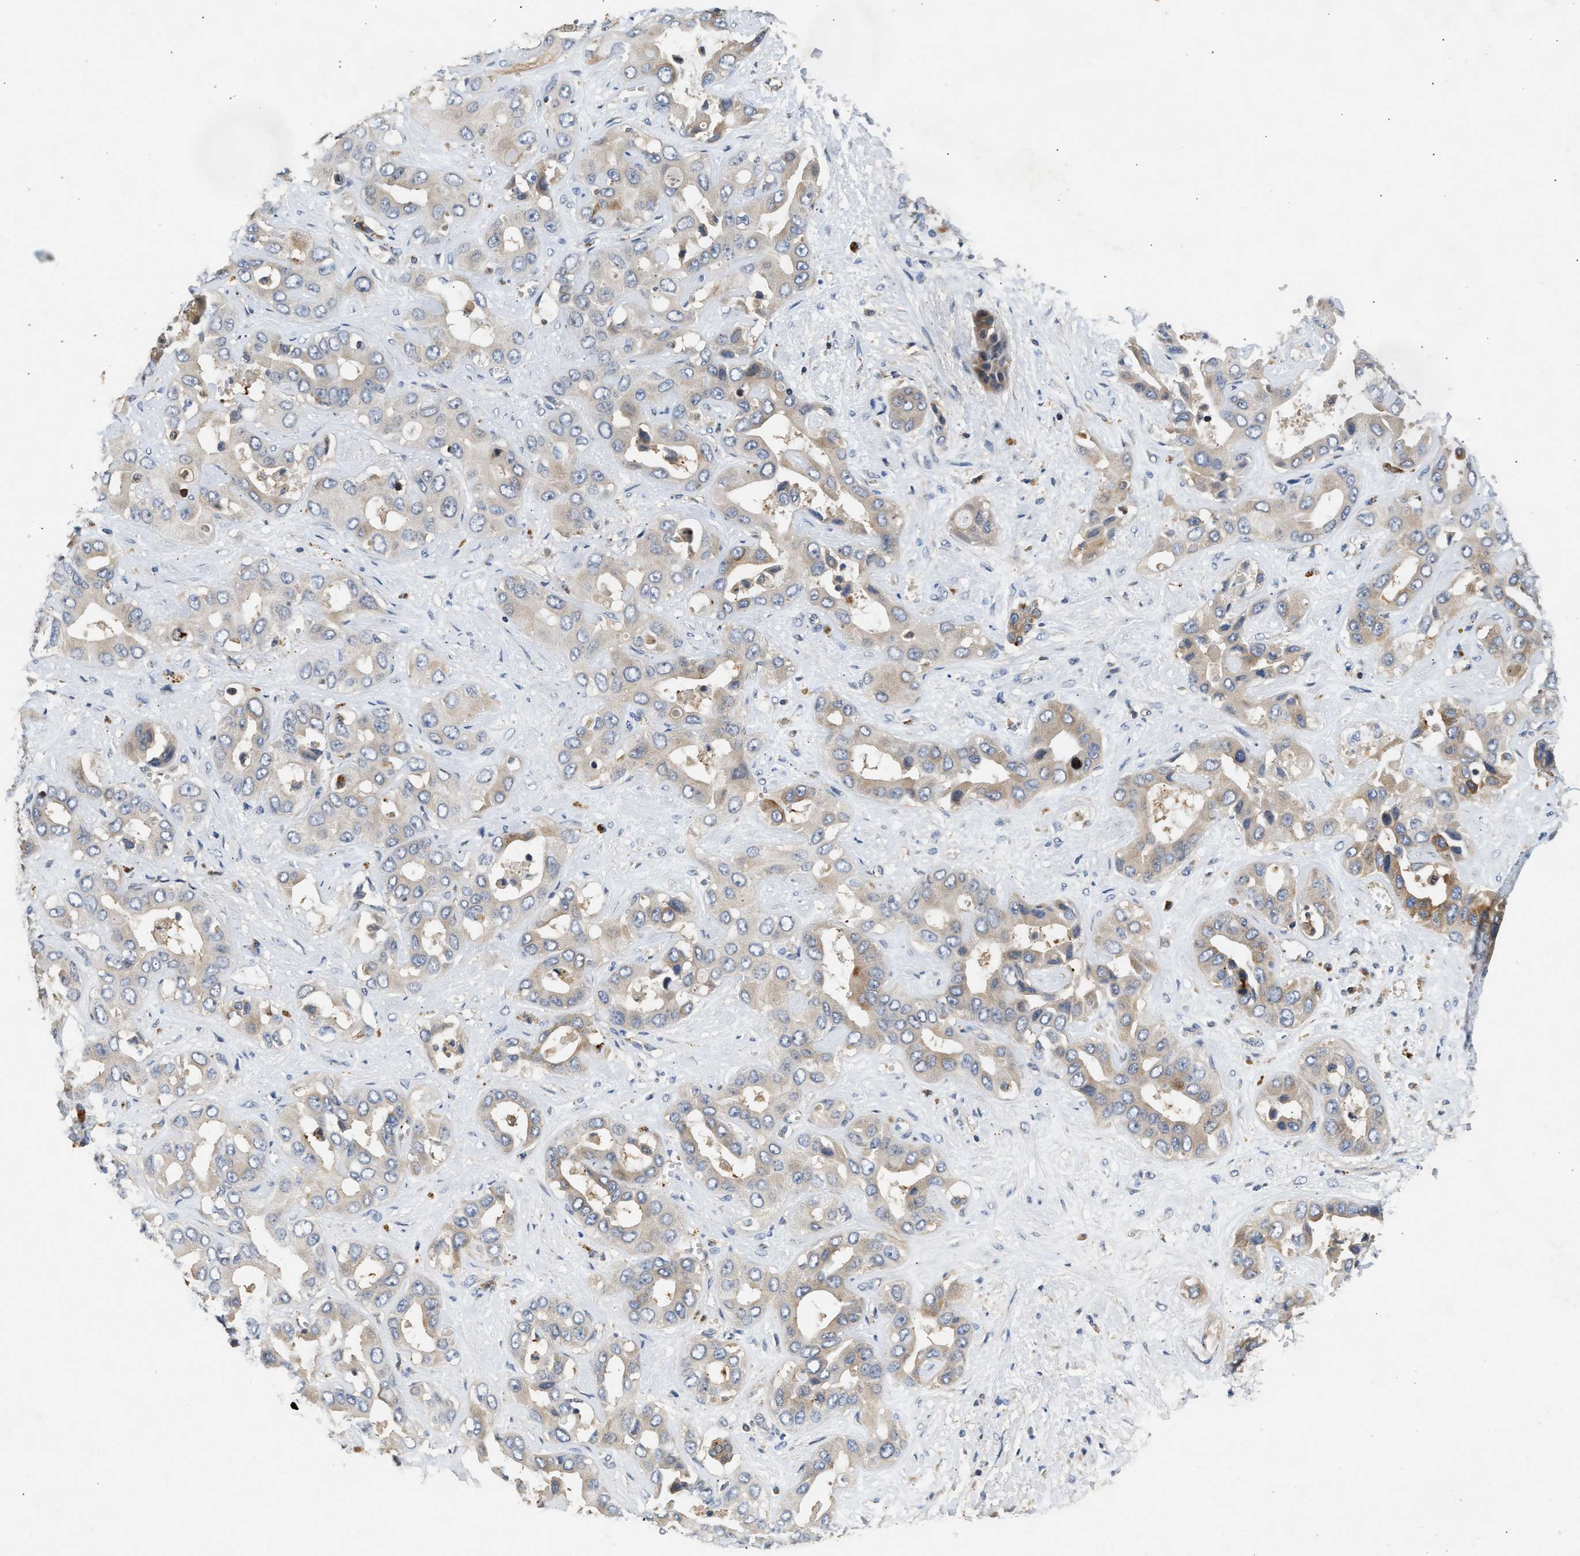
{"staining": {"intensity": "weak", "quantity": "<25%", "location": "cytoplasmic/membranous"}, "tissue": "liver cancer", "cell_type": "Tumor cells", "image_type": "cancer", "snomed": [{"axis": "morphology", "description": "Cholangiocarcinoma"}, {"axis": "topography", "description": "Liver"}], "caption": "This is an immunohistochemistry image of human liver cancer (cholangiocarcinoma). There is no staining in tumor cells.", "gene": "IL17RC", "patient": {"sex": "female", "age": 52}}